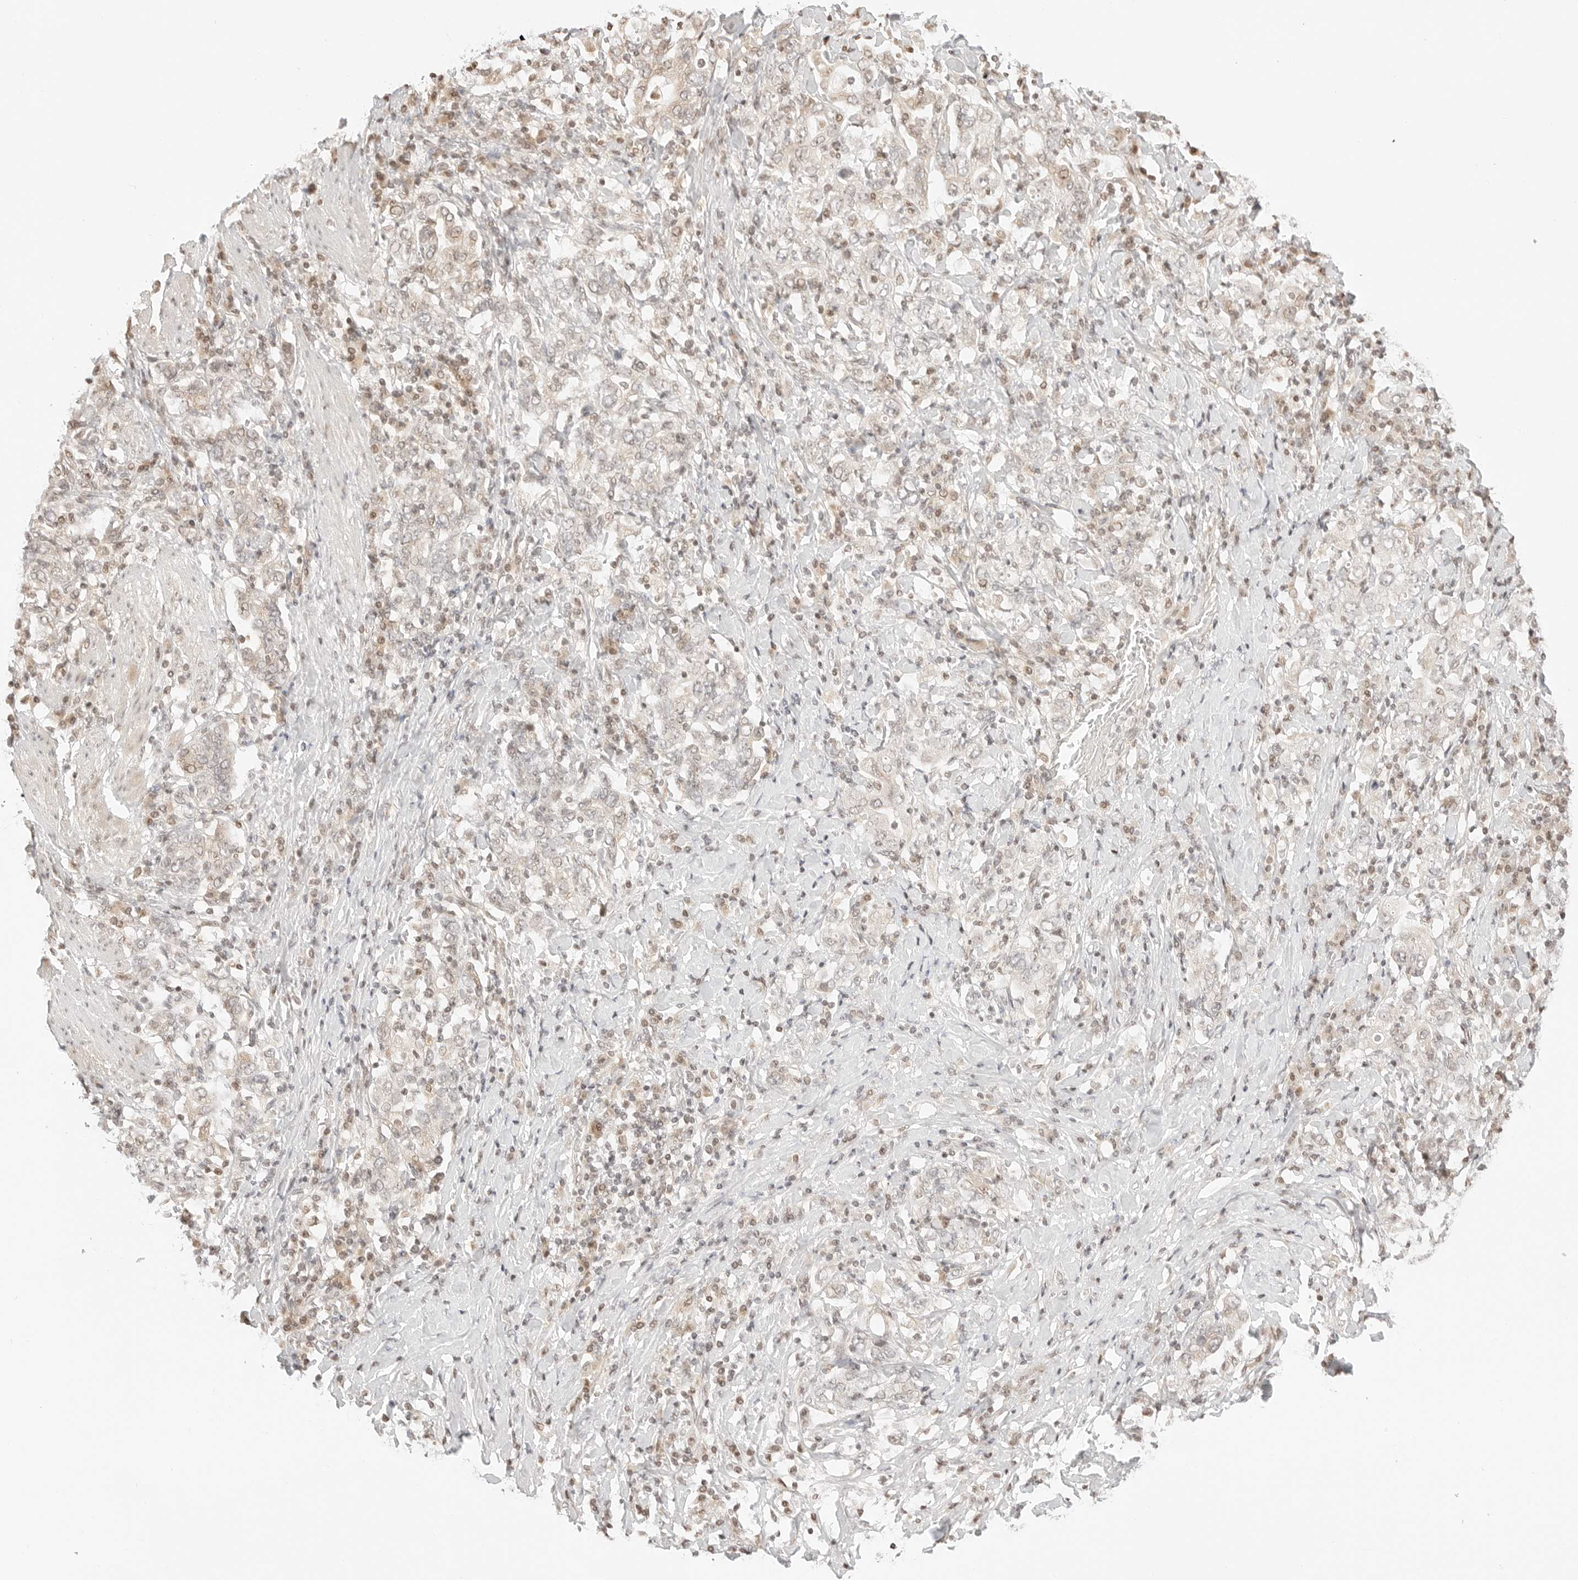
{"staining": {"intensity": "weak", "quantity": "<25%", "location": "nuclear"}, "tissue": "stomach cancer", "cell_type": "Tumor cells", "image_type": "cancer", "snomed": [{"axis": "morphology", "description": "Adenocarcinoma, NOS"}, {"axis": "topography", "description": "Stomach, upper"}], "caption": "Human adenocarcinoma (stomach) stained for a protein using immunohistochemistry (IHC) displays no staining in tumor cells.", "gene": "RPS6KL1", "patient": {"sex": "male", "age": 62}}